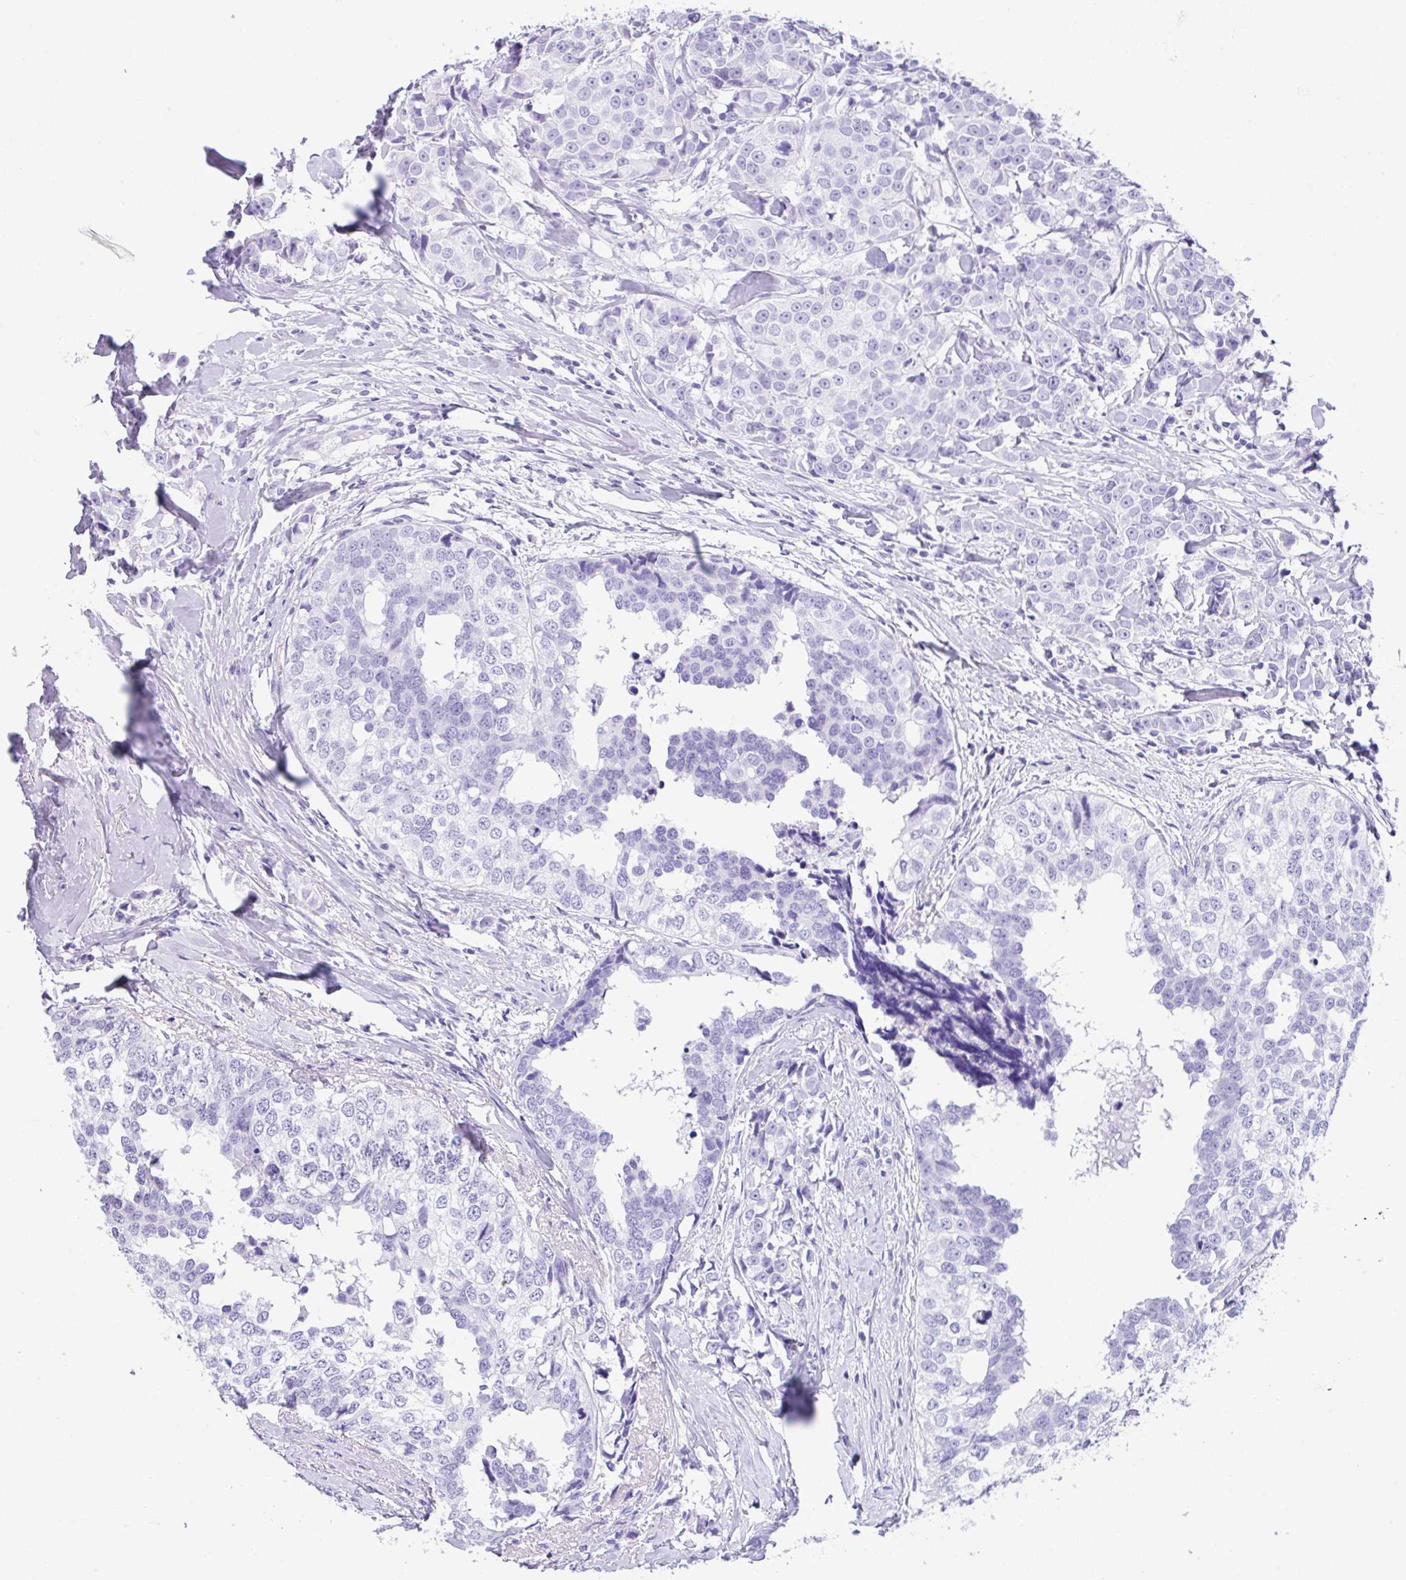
{"staining": {"intensity": "negative", "quantity": "none", "location": "none"}, "tissue": "breast cancer", "cell_type": "Tumor cells", "image_type": "cancer", "snomed": [{"axis": "morphology", "description": "Duct carcinoma"}, {"axis": "topography", "description": "Breast"}], "caption": "A high-resolution micrograph shows immunohistochemistry staining of breast cancer (intraductal carcinoma), which displays no significant staining in tumor cells. (DAB immunohistochemistry, high magnification).", "gene": "CPA1", "patient": {"sex": "female", "age": 80}}